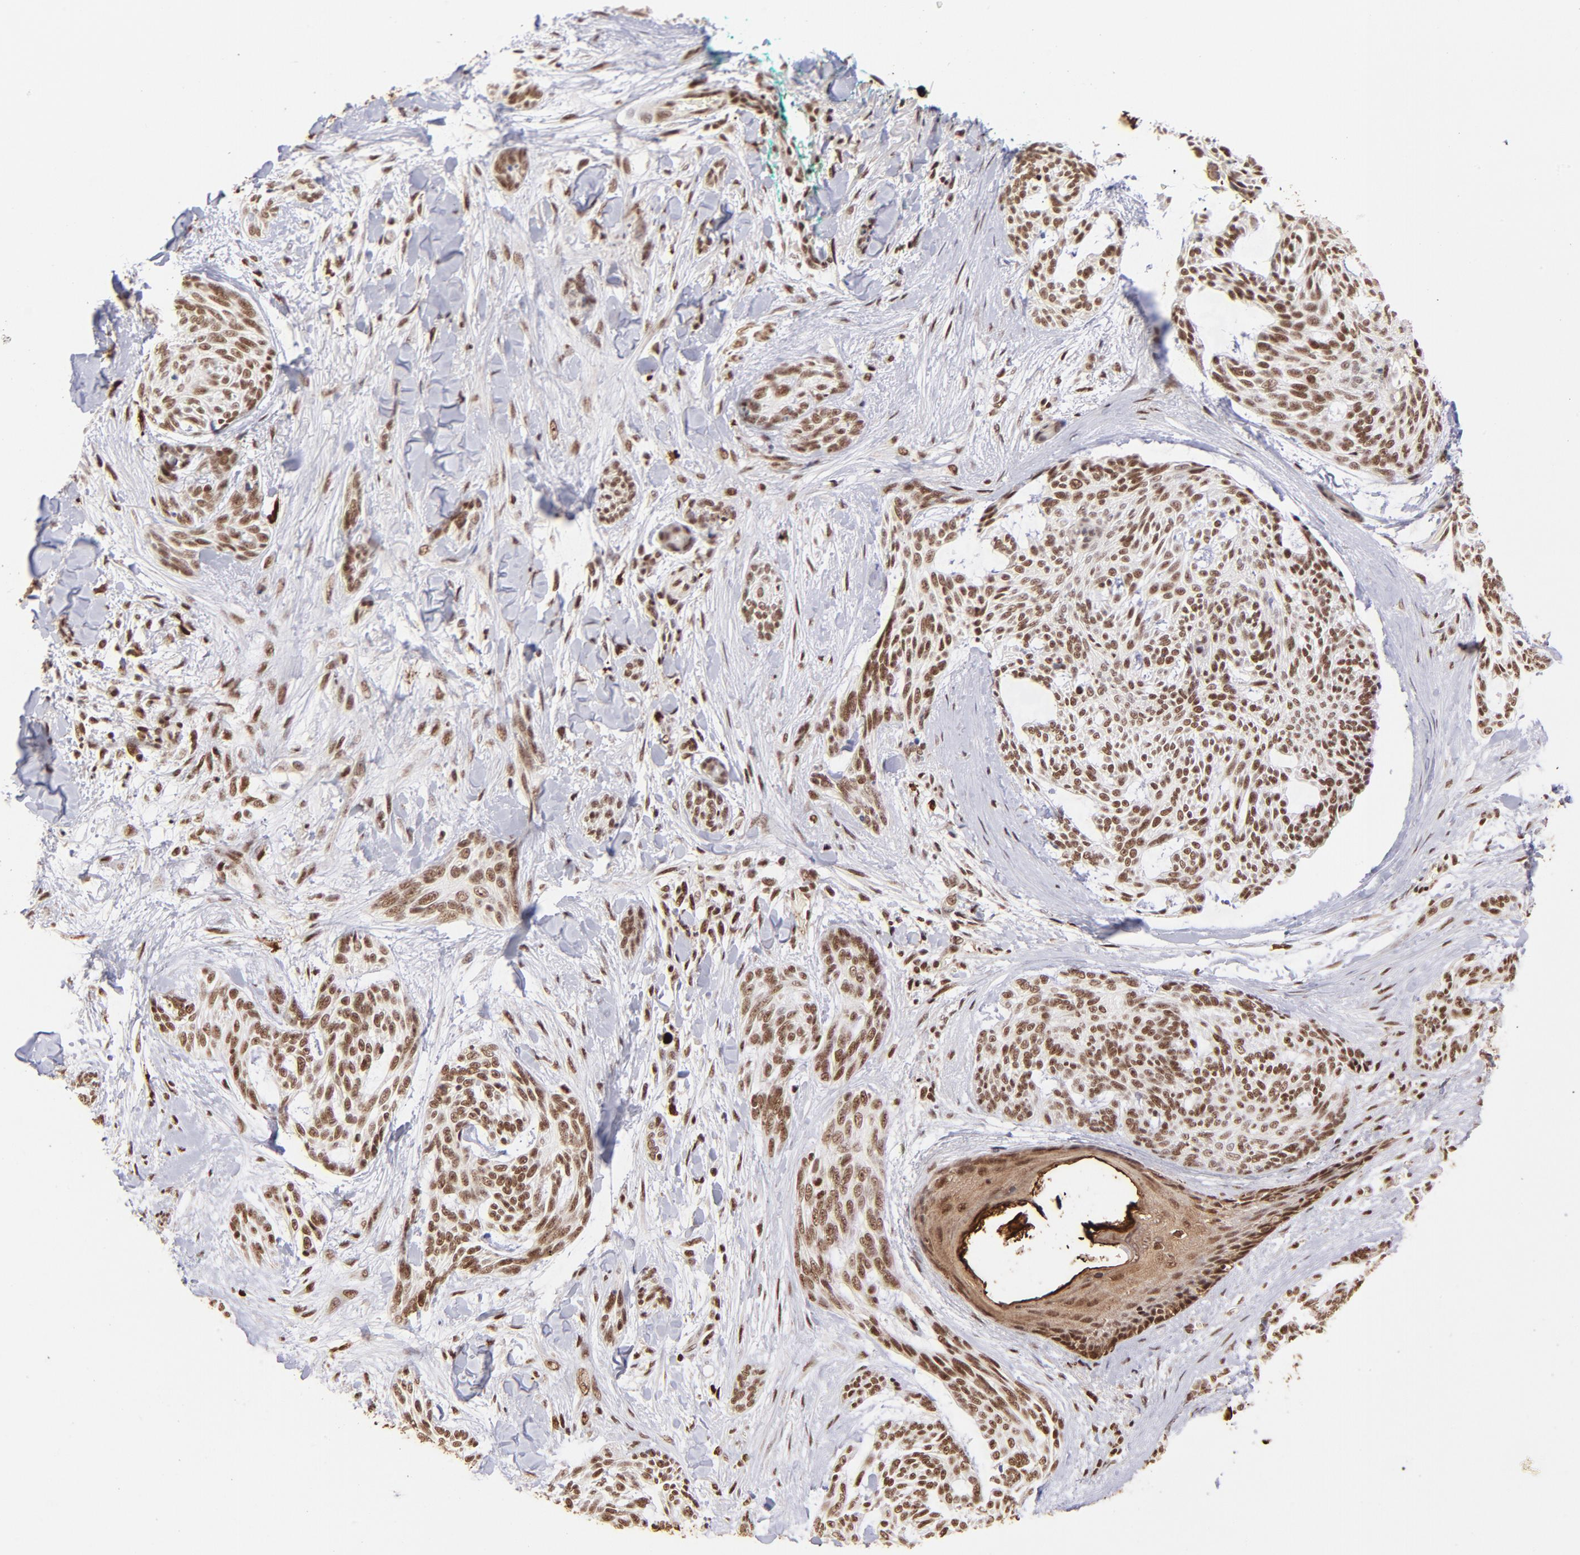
{"staining": {"intensity": "moderate", "quantity": ">75%", "location": "nuclear"}, "tissue": "skin cancer", "cell_type": "Tumor cells", "image_type": "cancer", "snomed": [{"axis": "morphology", "description": "Normal tissue, NOS"}, {"axis": "morphology", "description": "Basal cell carcinoma"}, {"axis": "topography", "description": "Skin"}], "caption": "Immunohistochemistry histopathology image of human skin cancer stained for a protein (brown), which shows medium levels of moderate nuclear positivity in approximately >75% of tumor cells.", "gene": "ZFX", "patient": {"sex": "female", "age": 71}}